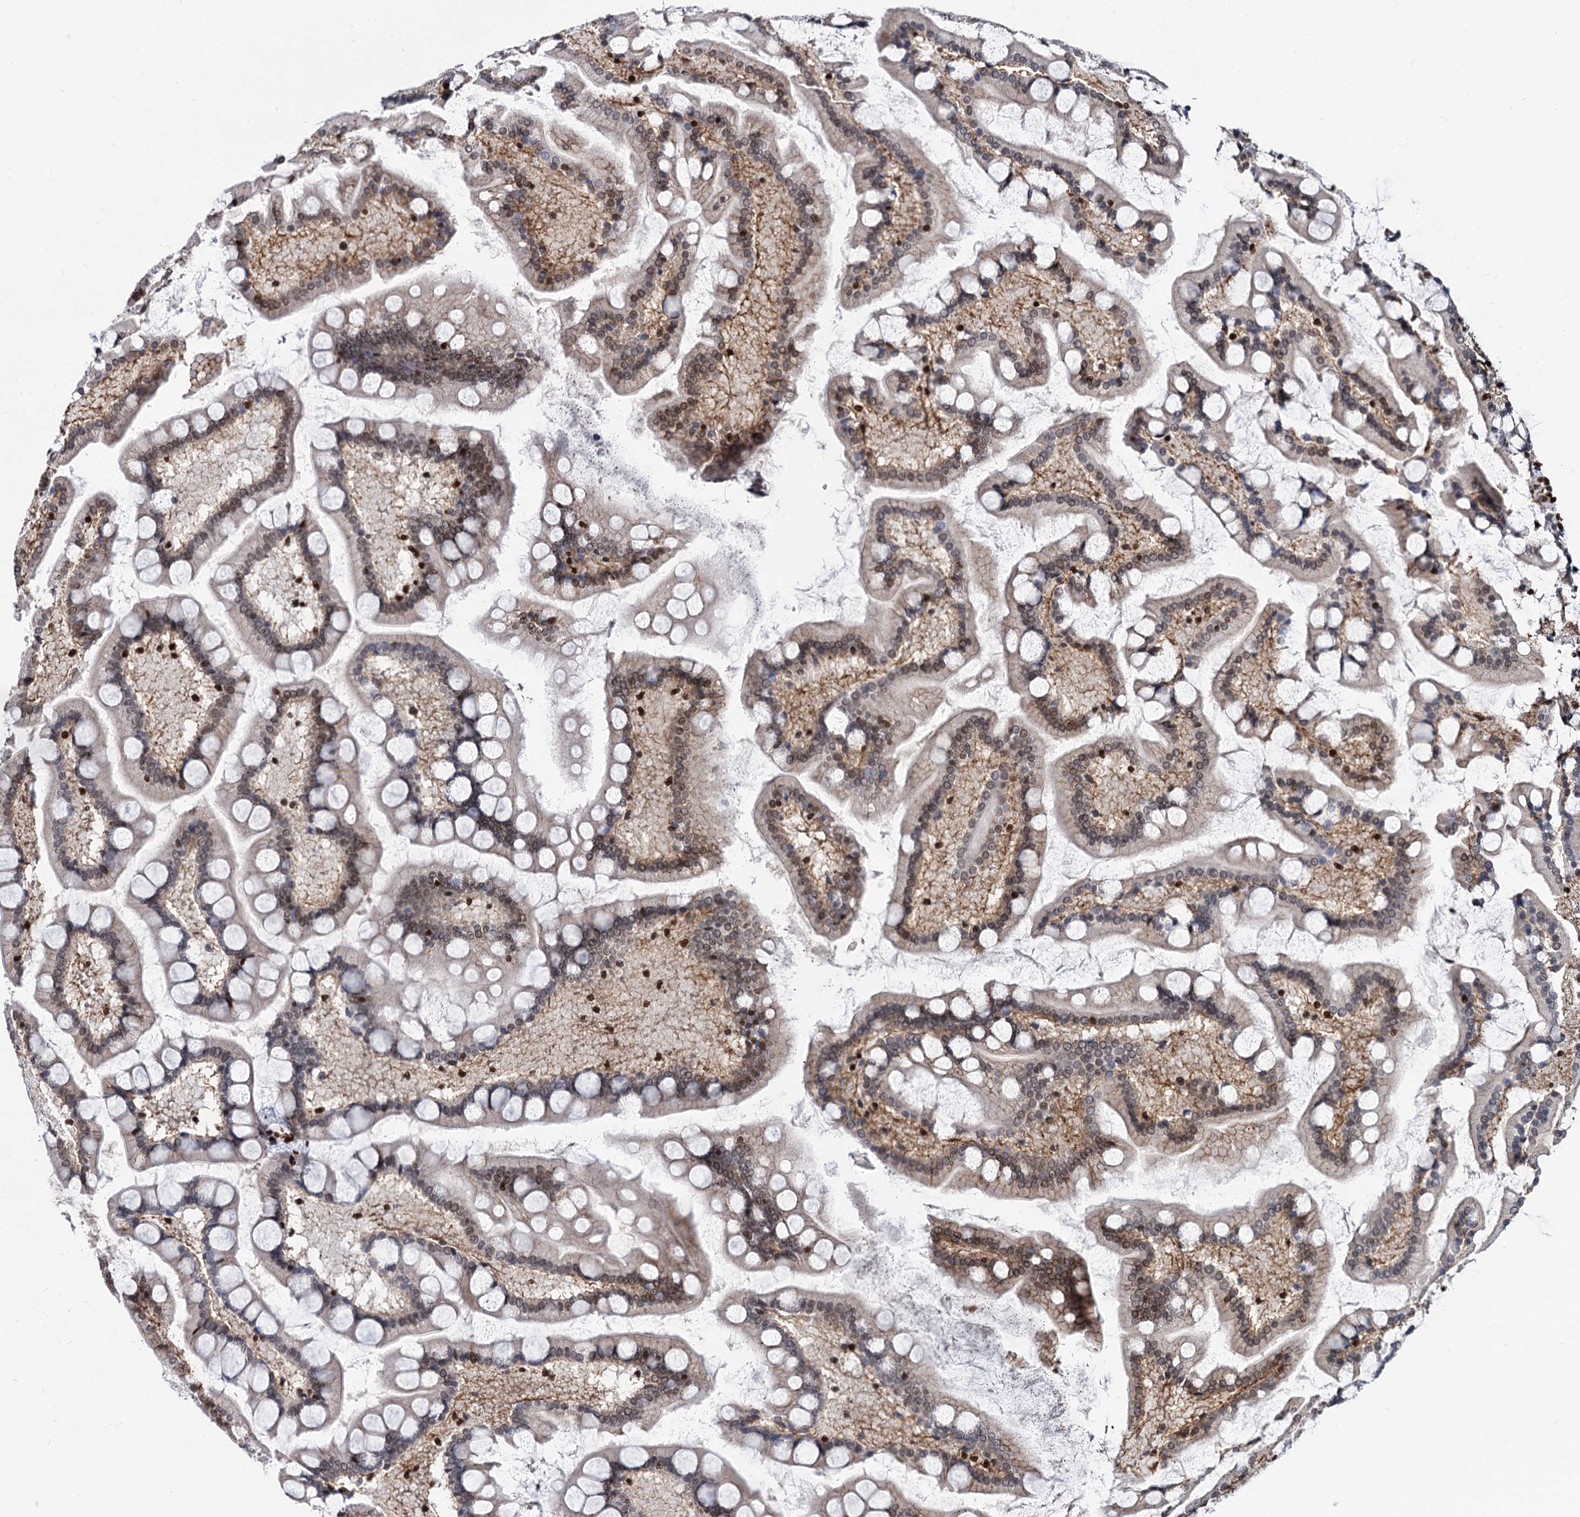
{"staining": {"intensity": "moderate", "quantity": "25%-75%", "location": "cytoplasmic/membranous,nuclear"}, "tissue": "small intestine", "cell_type": "Glandular cells", "image_type": "normal", "snomed": [{"axis": "morphology", "description": "Normal tissue, NOS"}, {"axis": "topography", "description": "Small intestine"}], "caption": "High-magnification brightfield microscopy of unremarkable small intestine stained with DAB (3,3'-diaminobenzidine) (brown) and counterstained with hematoxylin (blue). glandular cells exhibit moderate cytoplasmic/membranous,nuclear expression is present in about25%-75% of cells.", "gene": "MECP2", "patient": {"sex": "male", "age": 41}}